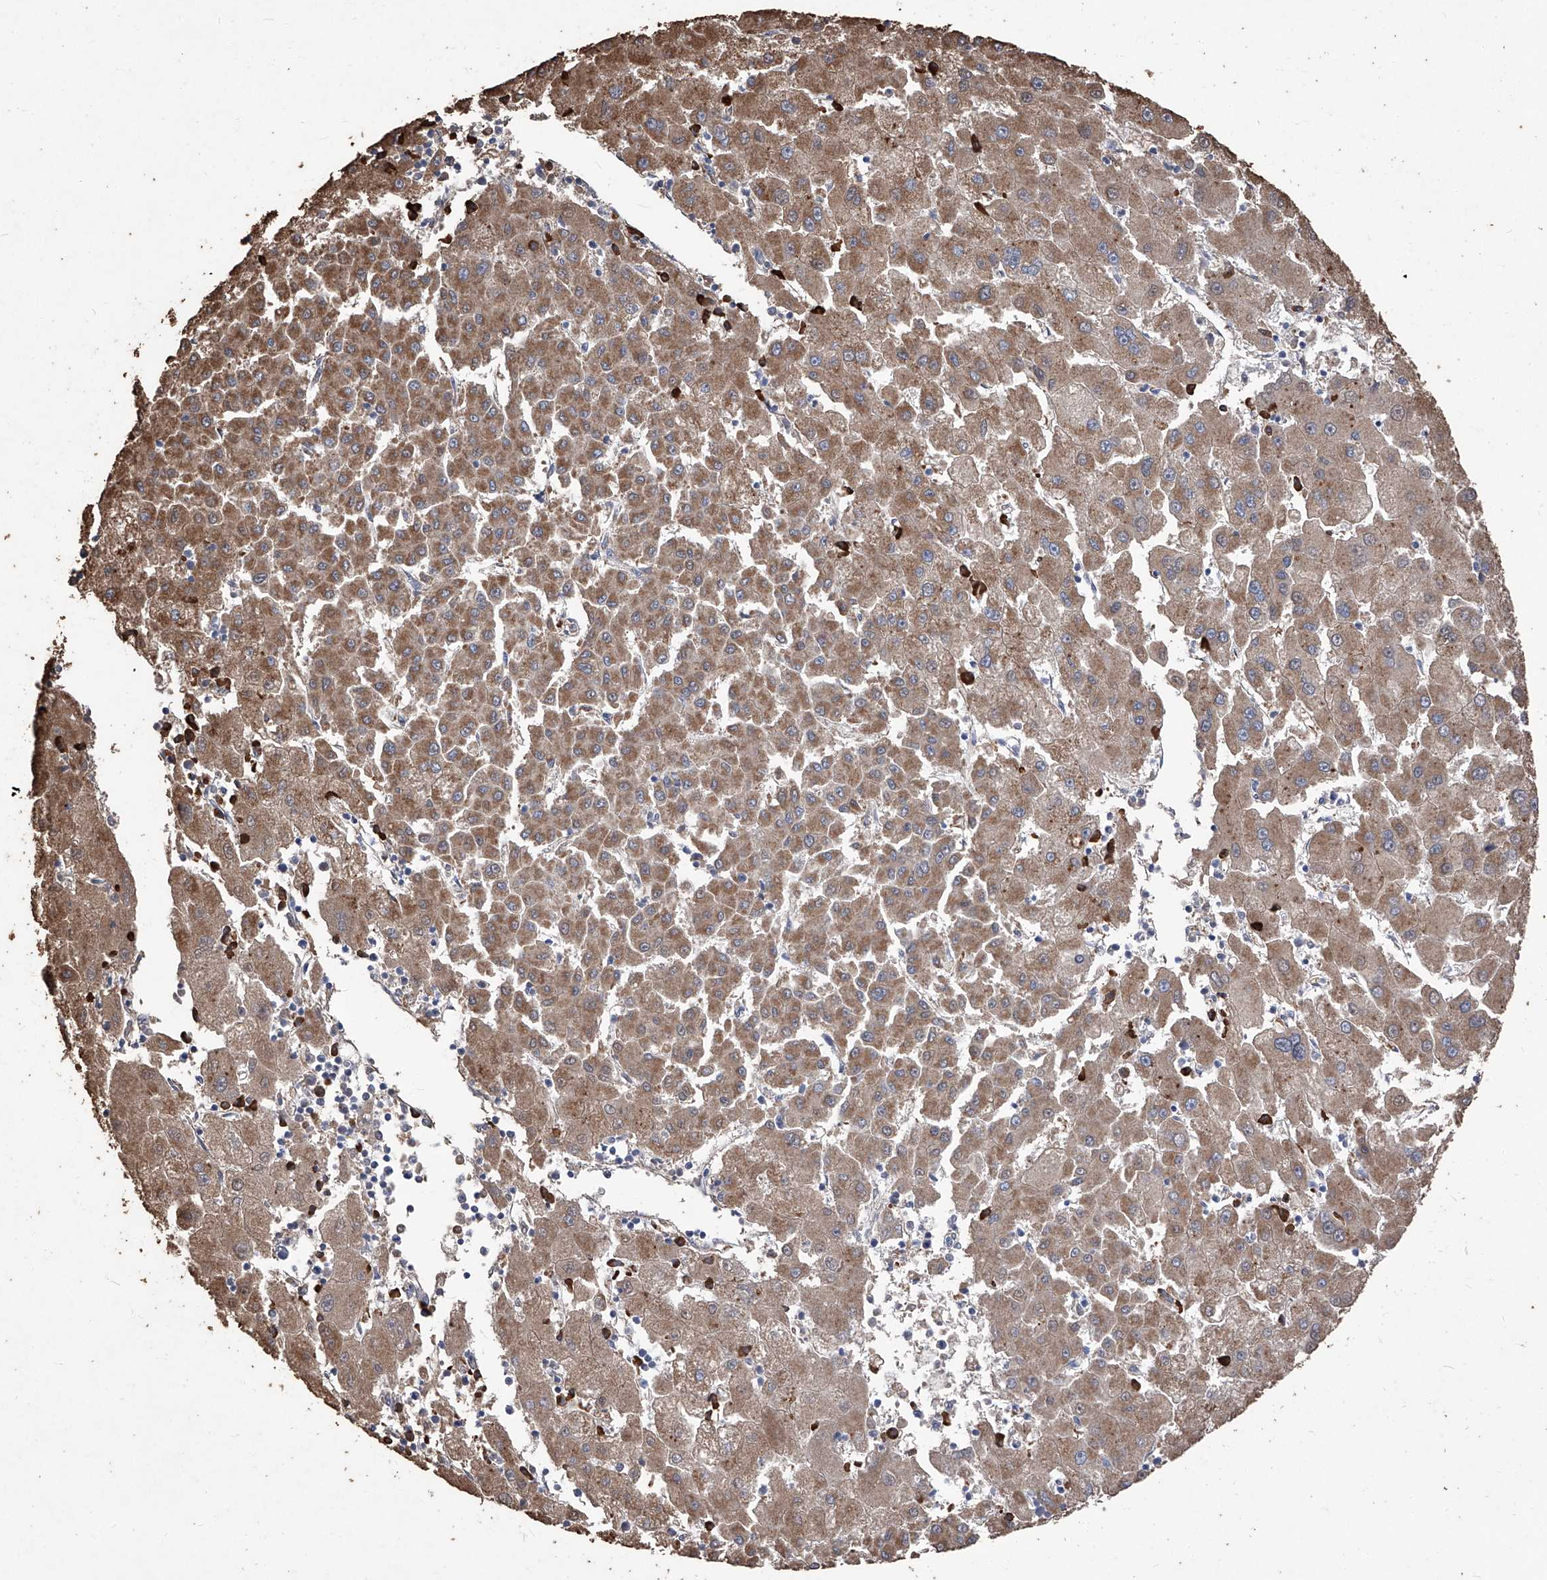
{"staining": {"intensity": "moderate", "quantity": ">75%", "location": "cytoplasmic/membranous"}, "tissue": "liver cancer", "cell_type": "Tumor cells", "image_type": "cancer", "snomed": [{"axis": "morphology", "description": "Carcinoma, Hepatocellular, NOS"}, {"axis": "topography", "description": "Liver"}], "caption": "A brown stain shows moderate cytoplasmic/membranous positivity of a protein in liver cancer tumor cells.", "gene": "EML1", "patient": {"sex": "male", "age": 72}}